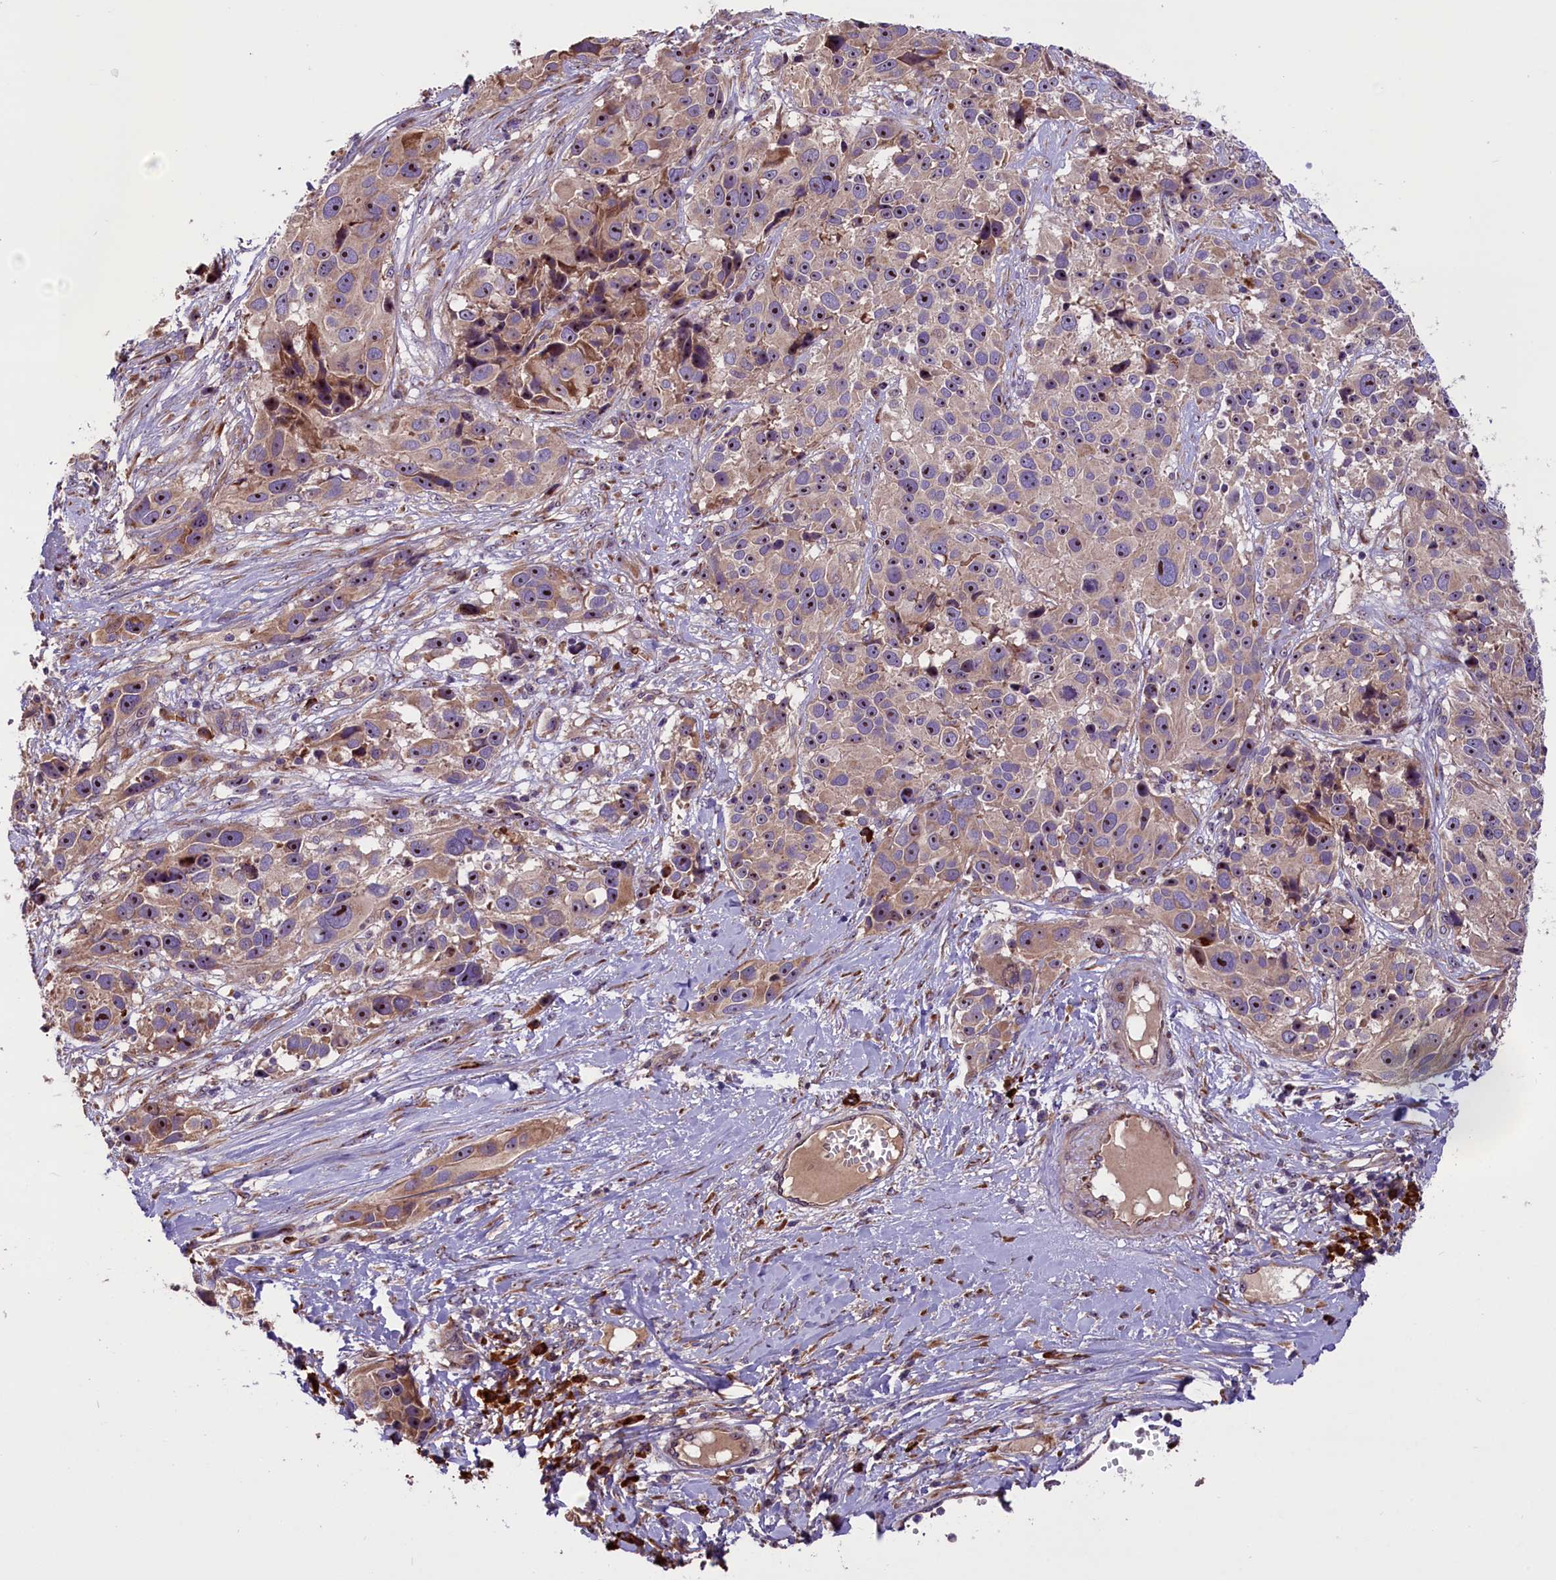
{"staining": {"intensity": "weak", "quantity": ">75%", "location": "cytoplasmic/membranous,nuclear"}, "tissue": "melanoma", "cell_type": "Tumor cells", "image_type": "cancer", "snomed": [{"axis": "morphology", "description": "Malignant melanoma, NOS"}, {"axis": "topography", "description": "Skin"}], "caption": "A low amount of weak cytoplasmic/membranous and nuclear positivity is identified in approximately >75% of tumor cells in melanoma tissue.", "gene": "FRY", "patient": {"sex": "male", "age": 84}}